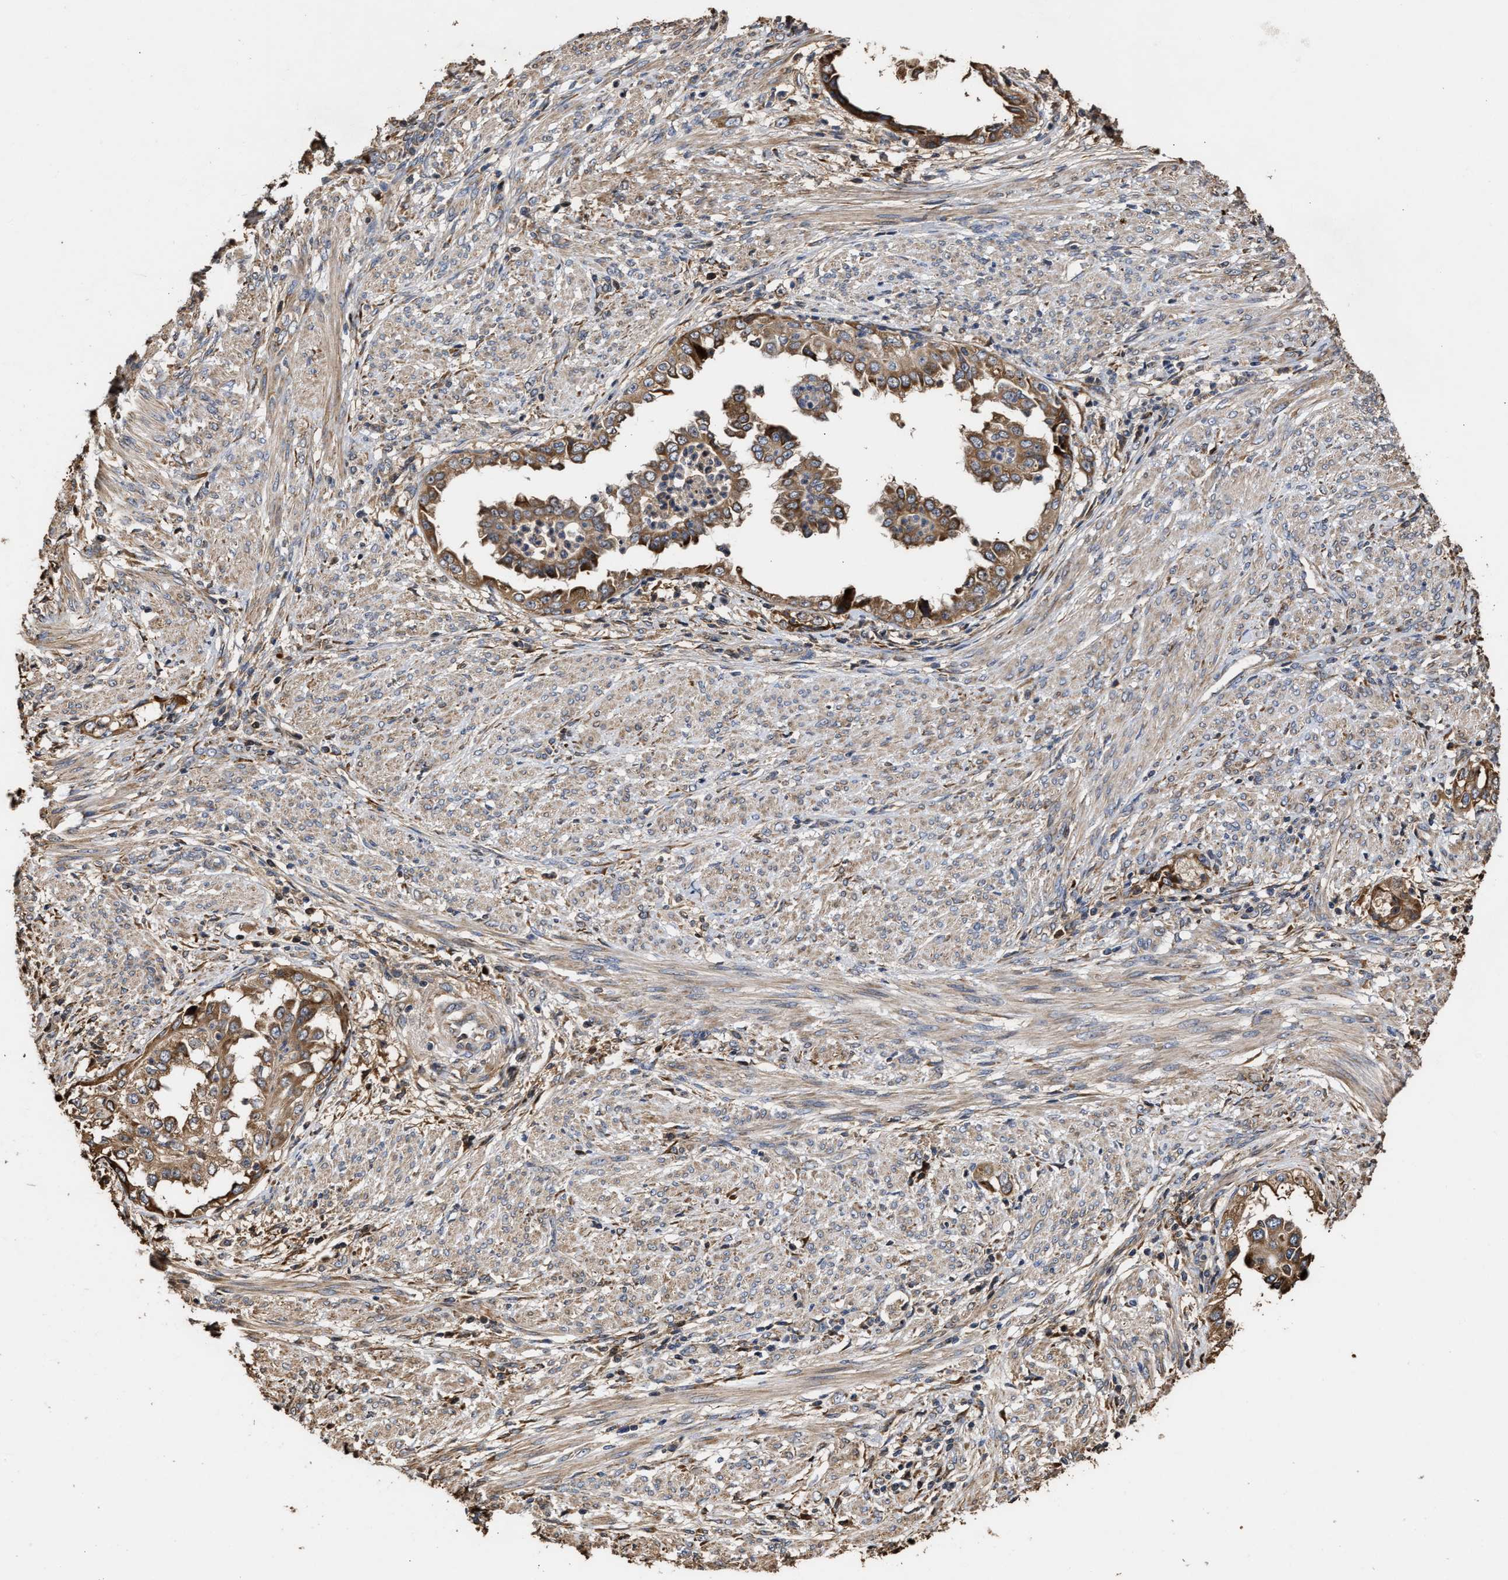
{"staining": {"intensity": "moderate", "quantity": ">75%", "location": "cytoplasmic/membranous"}, "tissue": "endometrial cancer", "cell_type": "Tumor cells", "image_type": "cancer", "snomed": [{"axis": "morphology", "description": "Adenocarcinoma, NOS"}, {"axis": "topography", "description": "Endometrium"}], "caption": "Moderate cytoplasmic/membranous protein positivity is appreciated in approximately >75% of tumor cells in endometrial cancer.", "gene": "GOSR1", "patient": {"sex": "female", "age": 85}}